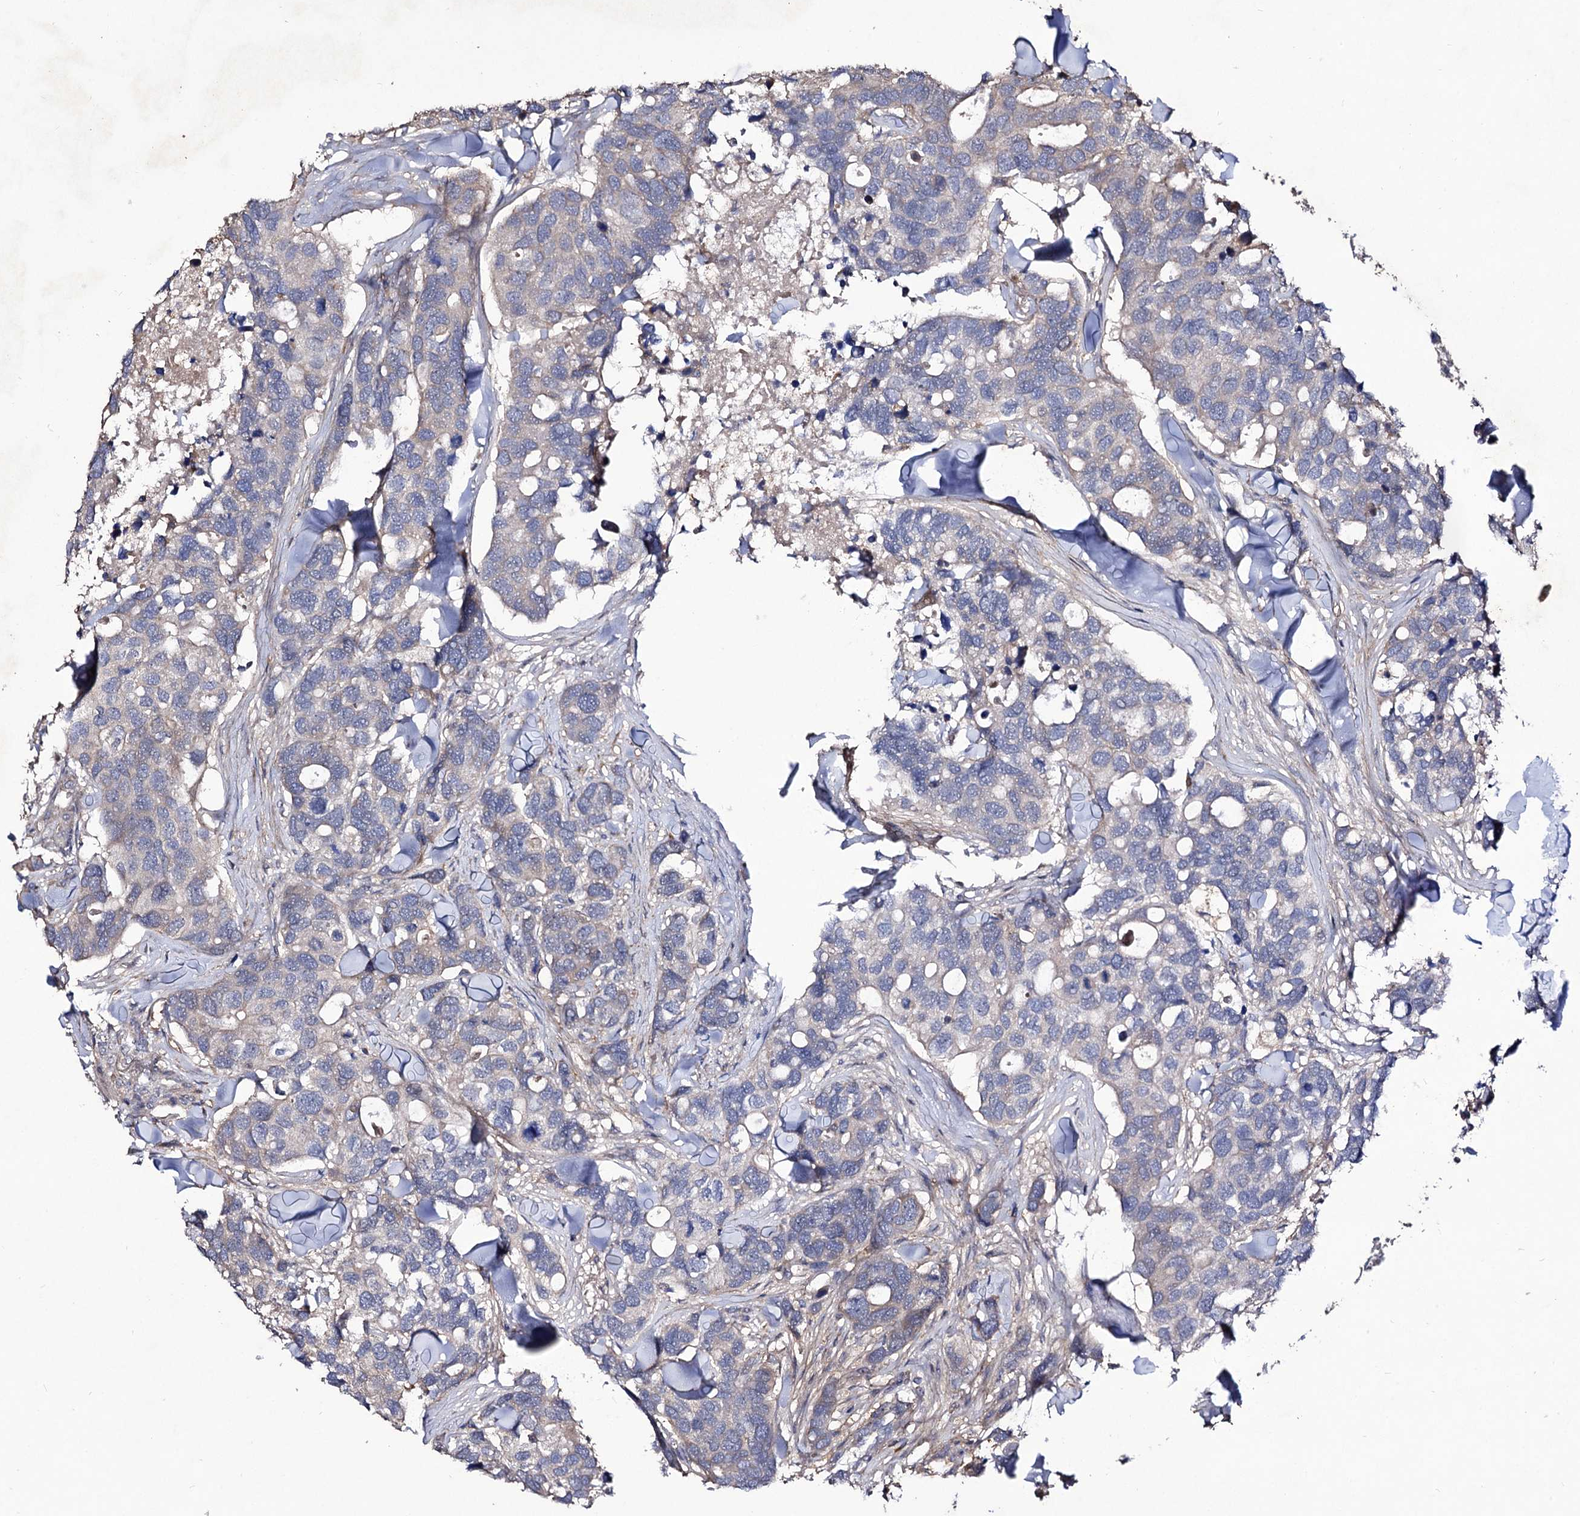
{"staining": {"intensity": "negative", "quantity": "none", "location": "none"}, "tissue": "breast cancer", "cell_type": "Tumor cells", "image_type": "cancer", "snomed": [{"axis": "morphology", "description": "Duct carcinoma"}, {"axis": "topography", "description": "Breast"}], "caption": "Immunohistochemical staining of human breast cancer displays no significant positivity in tumor cells.", "gene": "MYO1H", "patient": {"sex": "female", "age": 83}}